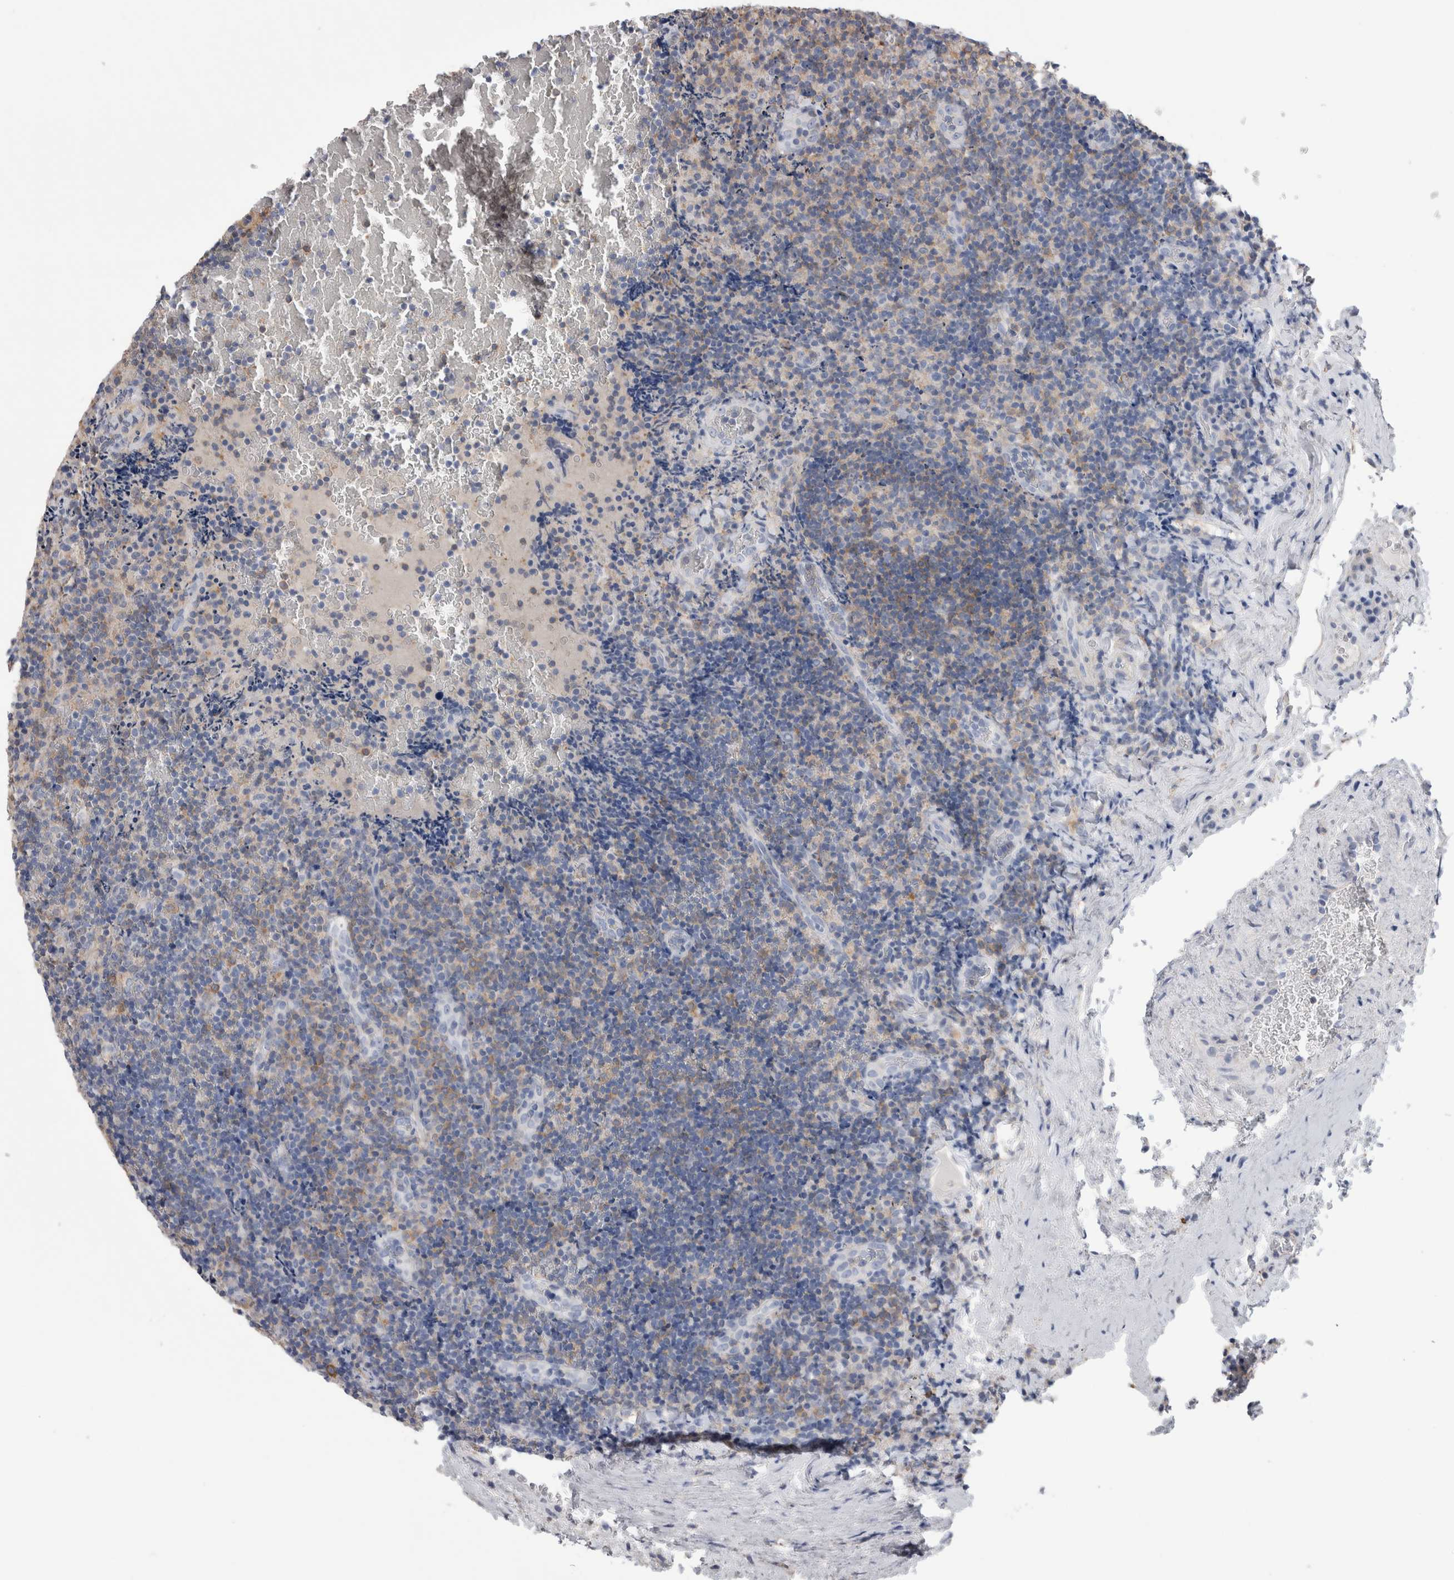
{"staining": {"intensity": "moderate", "quantity": "<25%", "location": "cytoplasmic/membranous"}, "tissue": "lymphoma", "cell_type": "Tumor cells", "image_type": "cancer", "snomed": [{"axis": "morphology", "description": "Malignant lymphoma, non-Hodgkin's type, High grade"}, {"axis": "topography", "description": "Tonsil"}], "caption": "Immunohistochemistry photomicrograph of human high-grade malignant lymphoma, non-Hodgkin's type stained for a protein (brown), which demonstrates low levels of moderate cytoplasmic/membranous staining in approximately <25% of tumor cells.", "gene": "SCRN1", "patient": {"sex": "female", "age": 36}}